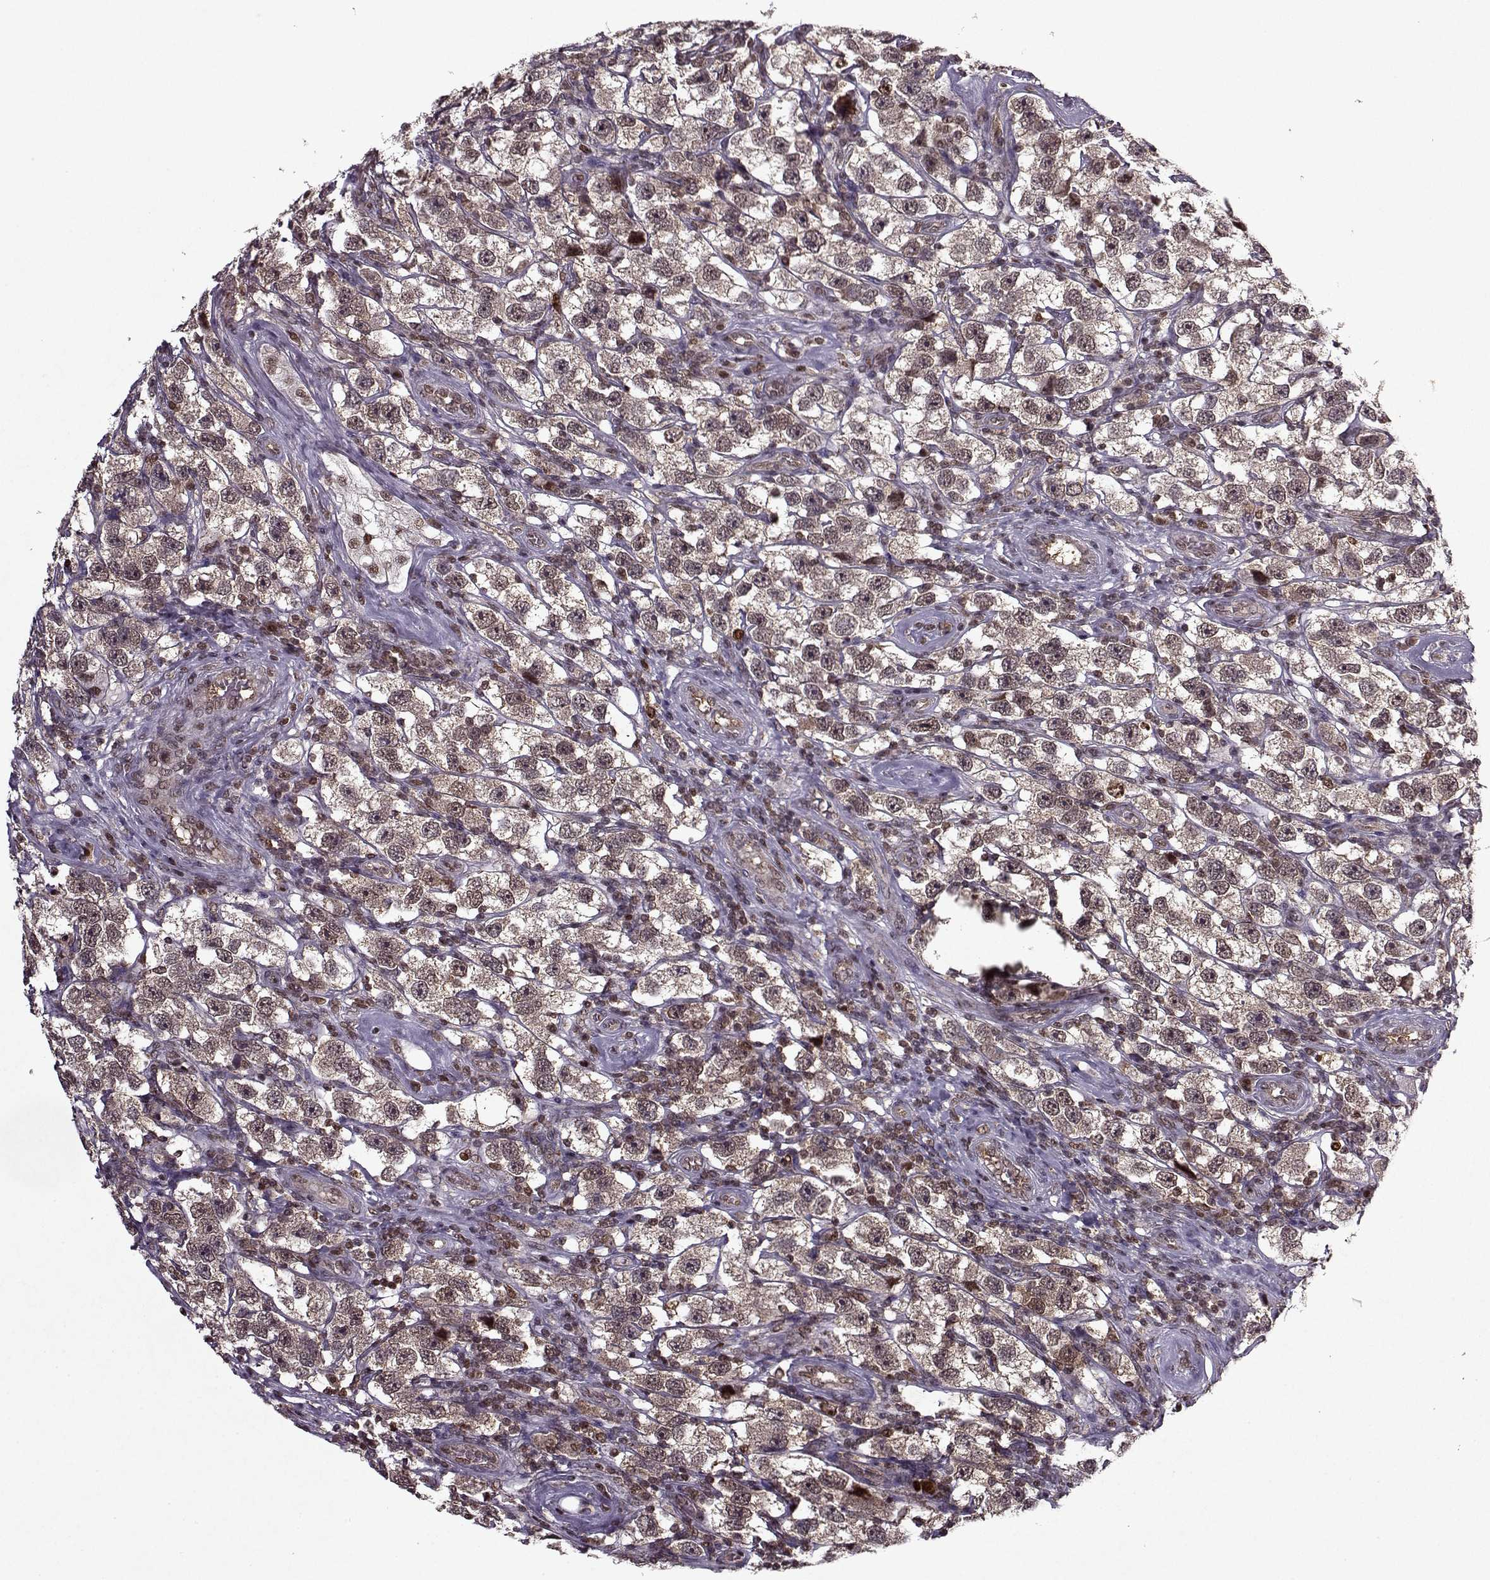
{"staining": {"intensity": "weak", "quantity": ">75%", "location": "cytoplasmic/membranous"}, "tissue": "testis cancer", "cell_type": "Tumor cells", "image_type": "cancer", "snomed": [{"axis": "morphology", "description": "Seminoma, NOS"}, {"axis": "topography", "description": "Testis"}], "caption": "Testis cancer (seminoma) stained with IHC reveals weak cytoplasmic/membranous staining in approximately >75% of tumor cells. (IHC, brightfield microscopy, high magnification).", "gene": "PSMA7", "patient": {"sex": "male", "age": 26}}